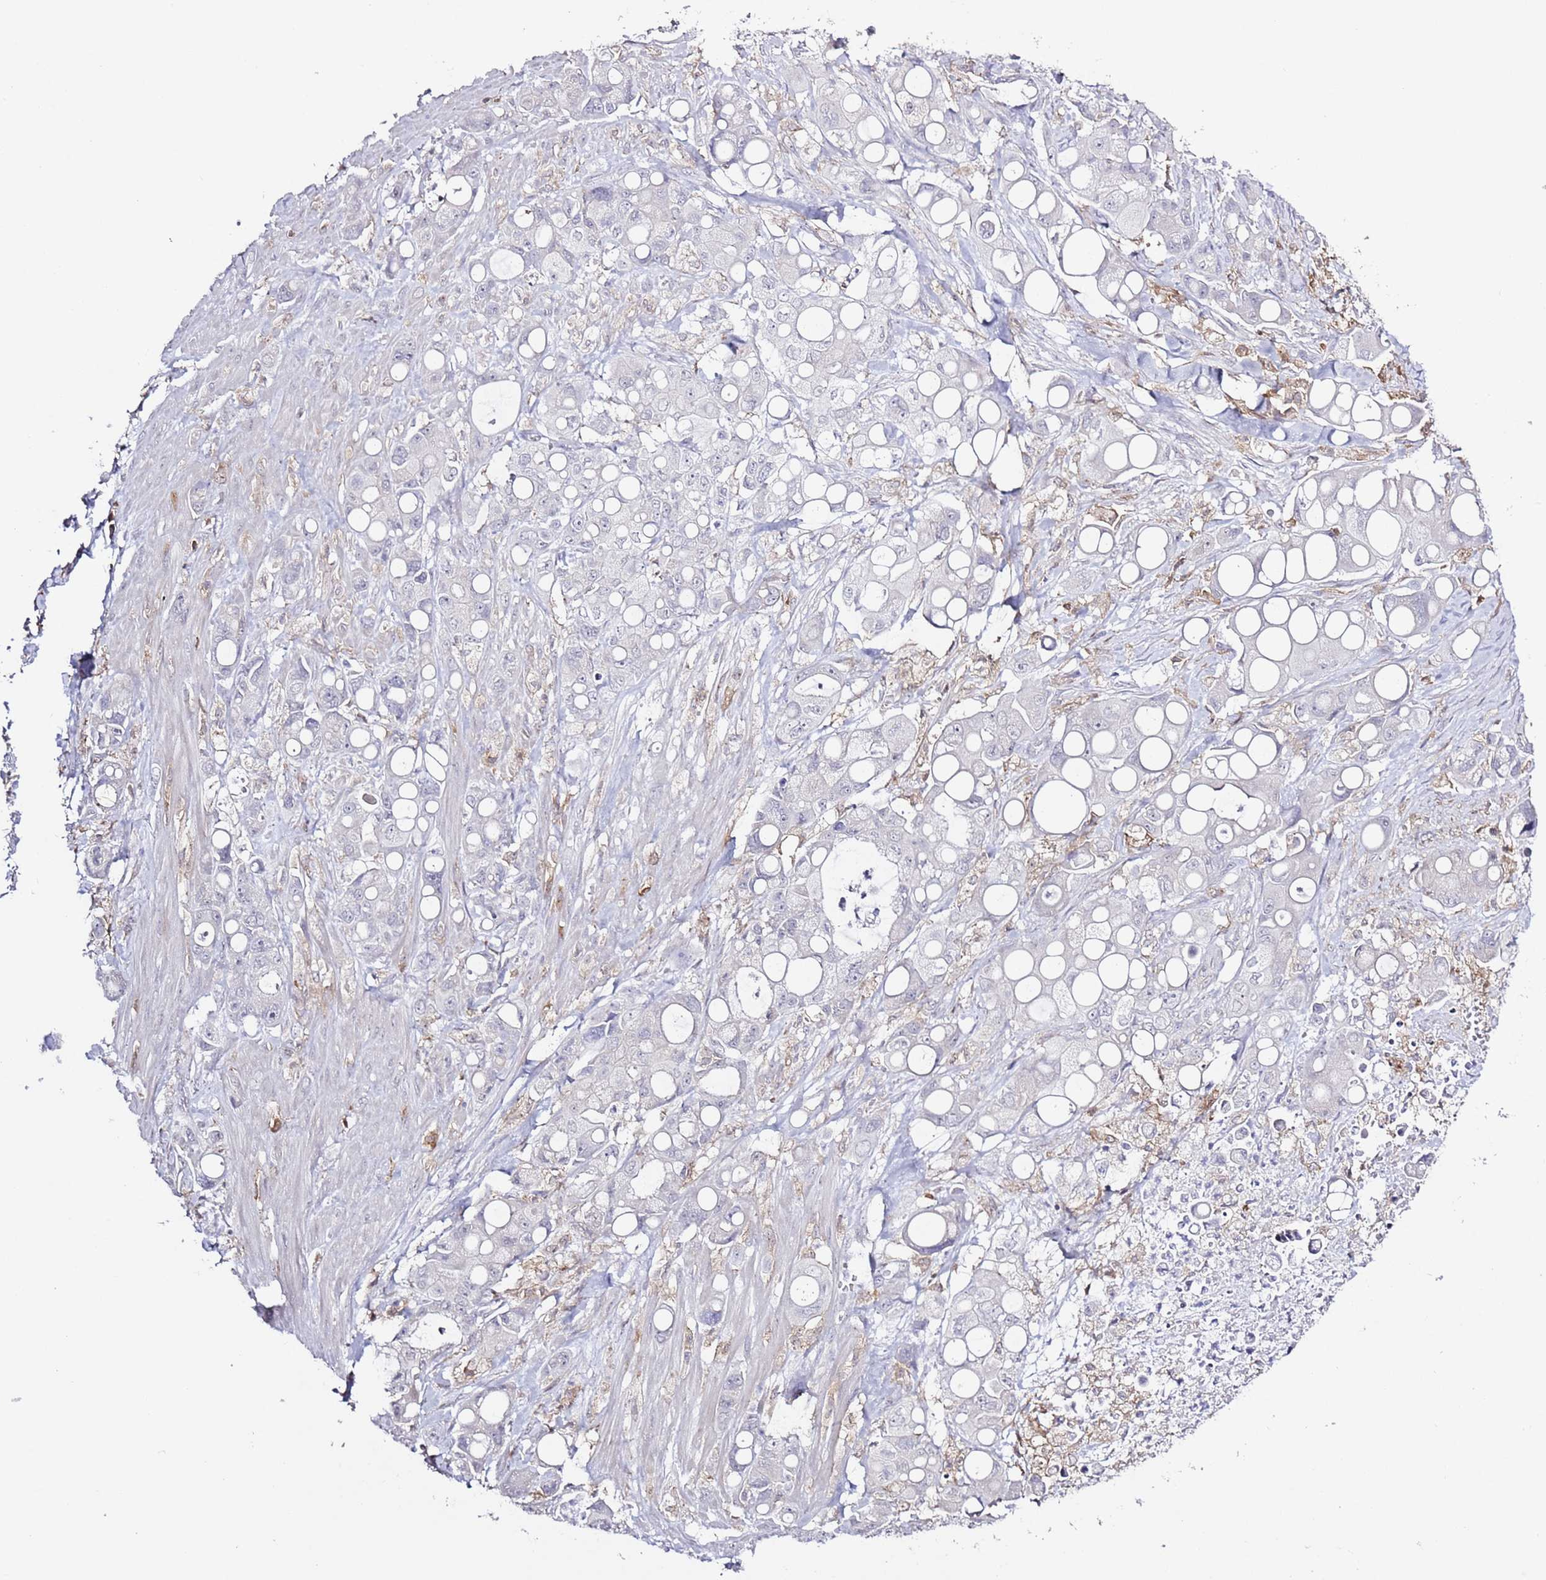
{"staining": {"intensity": "negative", "quantity": "none", "location": "none"}, "tissue": "pancreatic cancer", "cell_type": "Tumor cells", "image_type": "cancer", "snomed": [{"axis": "morphology", "description": "Adenocarcinoma, NOS"}, {"axis": "topography", "description": "Pancreas"}], "caption": "Pancreatic cancer was stained to show a protein in brown. There is no significant staining in tumor cells. (Brightfield microscopy of DAB immunohistochemistry at high magnification).", "gene": "LPXN", "patient": {"sex": "male", "age": 68}}